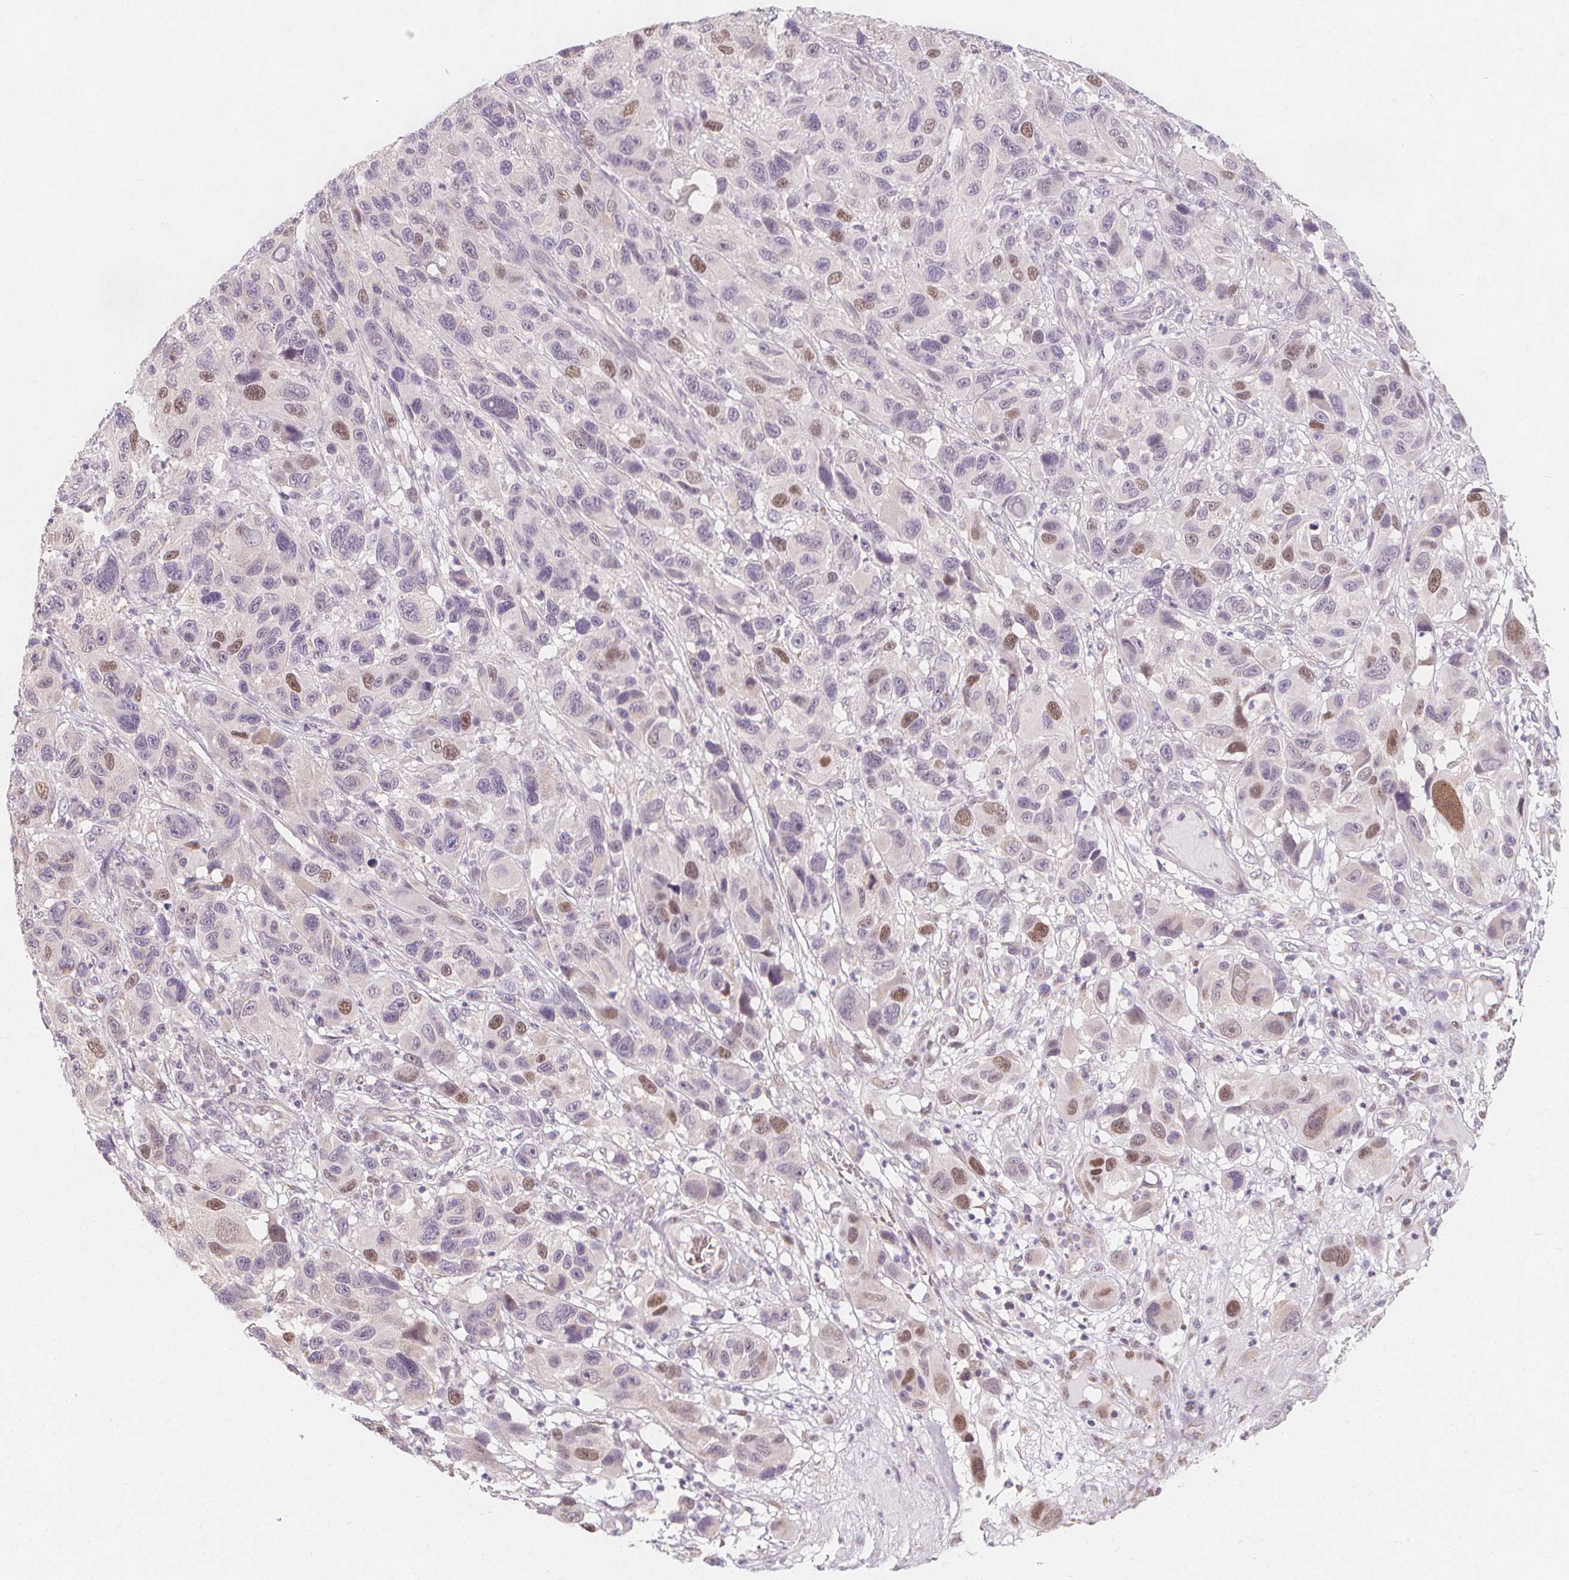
{"staining": {"intensity": "moderate", "quantity": "<25%", "location": "nuclear"}, "tissue": "melanoma", "cell_type": "Tumor cells", "image_type": "cancer", "snomed": [{"axis": "morphology", "description": "Malignant melanoma, NOS"}, {"axis": "topography", "description": "Skin"}], "caption": "IHC staining of malignant melanoma, which shows low levels of moderate nuclear staining in about <25% of tumor cells indicating moderate nuclear protein expression. The staining was performed using DAB (3,3'-diaminobenzidine) (brown) for protein detection and nuclei were counterstained in hematoxylin (blue).", "gene": "TIPIN", "patient": {"sex": "male", "age": 53}}